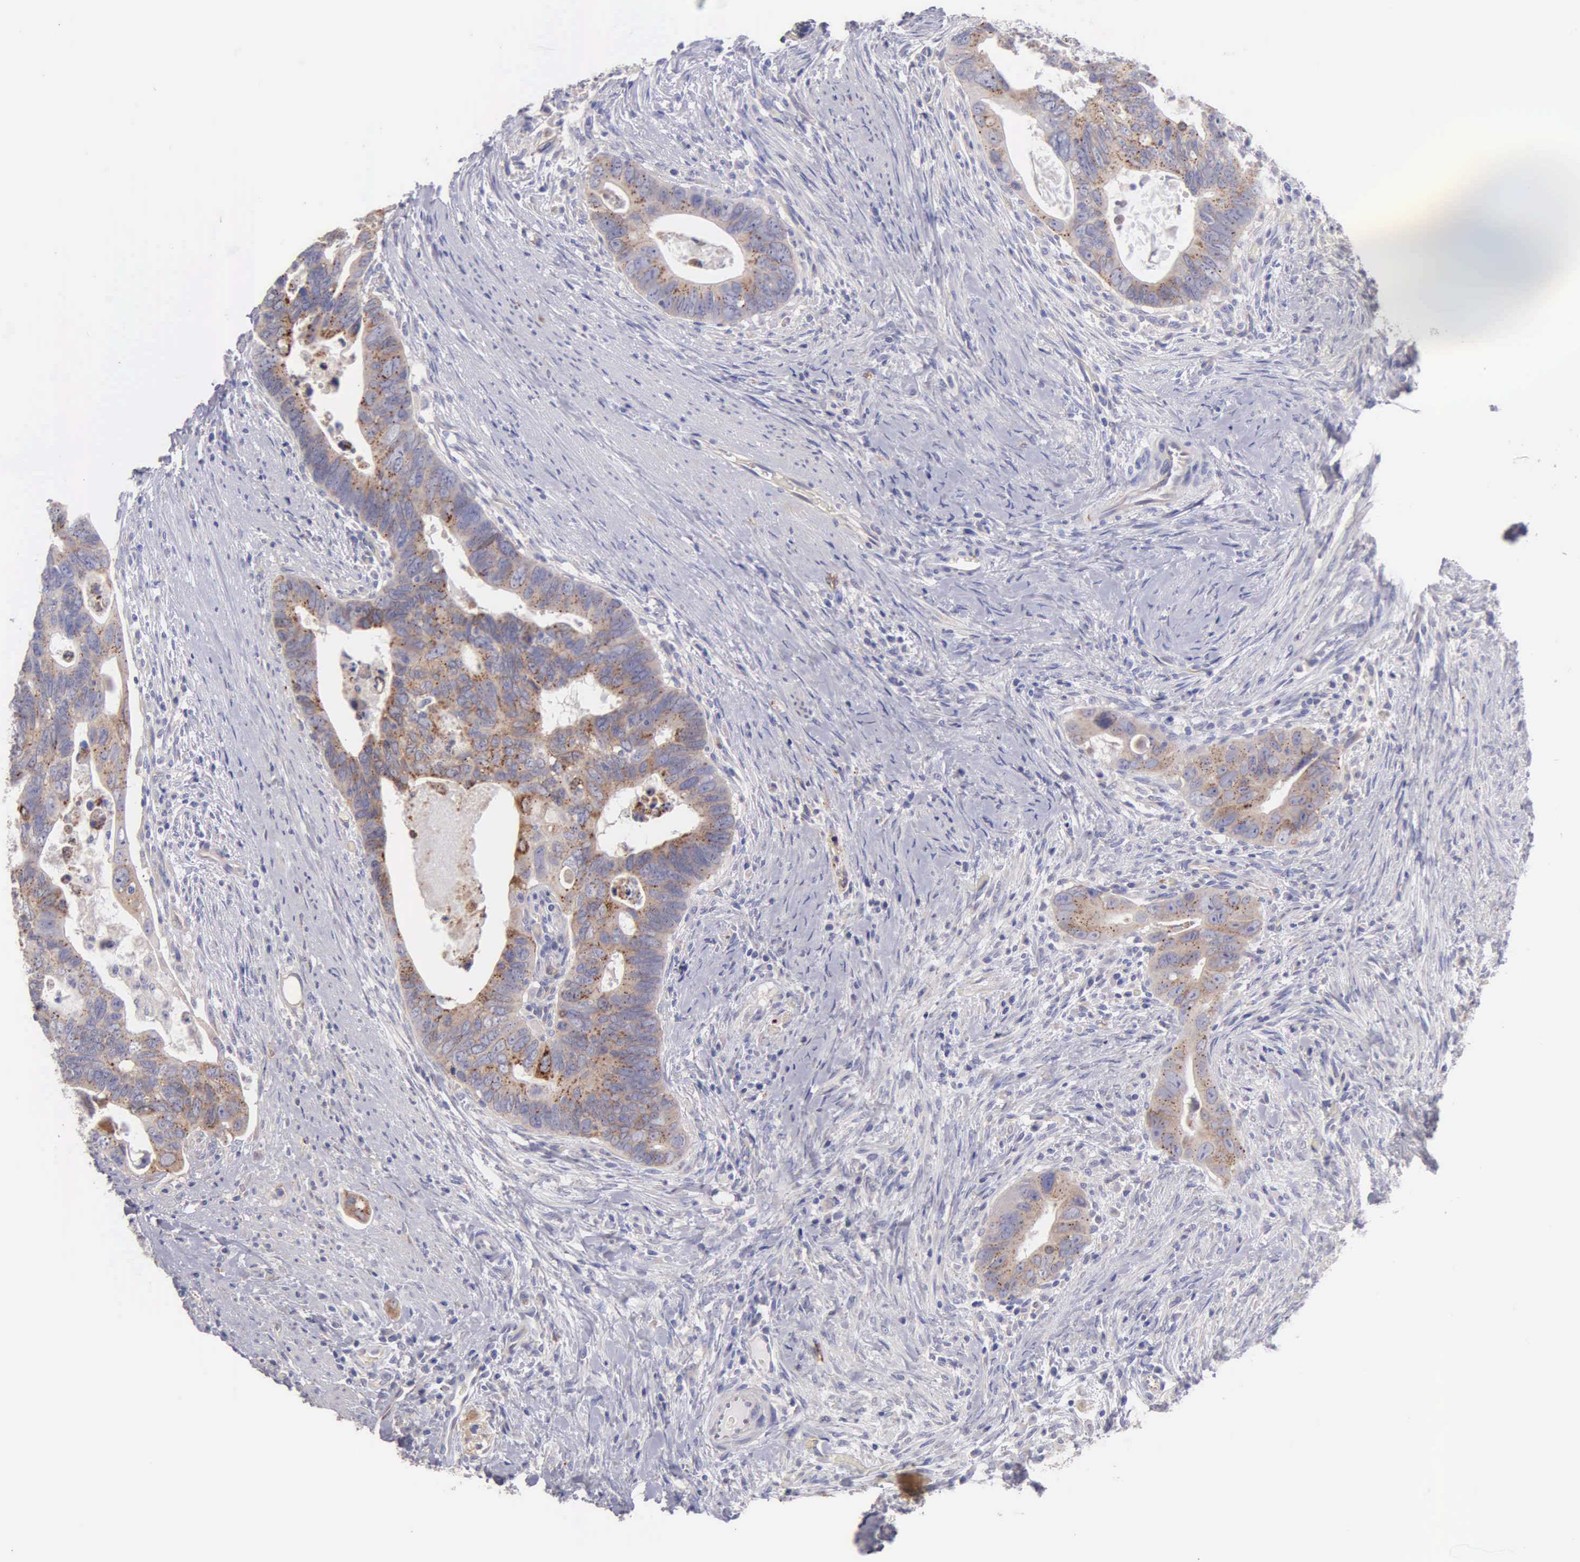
{"staining": {"intensity": "moderate", "quantity": ">75%", "location": "cytoplasmic/membranous"}, "tissue": "colorectal cancer", "cell_type": "Tumor cells", "image_type": "cancer", "snomed": [{"axis": "morphology", "description": "Adenocarcinoma, NOS"}, {"axis": "topography", "description": "Rectum"}], "caption": "Colorectal cancer stained with DAB immunohistochemistry (IHC) reveals medium levels of moderate cytoplasmic/membranous positivity in about >75% of tumor cells.", "gene": "APP", "patient": {"sex": "male", "age": 53}}